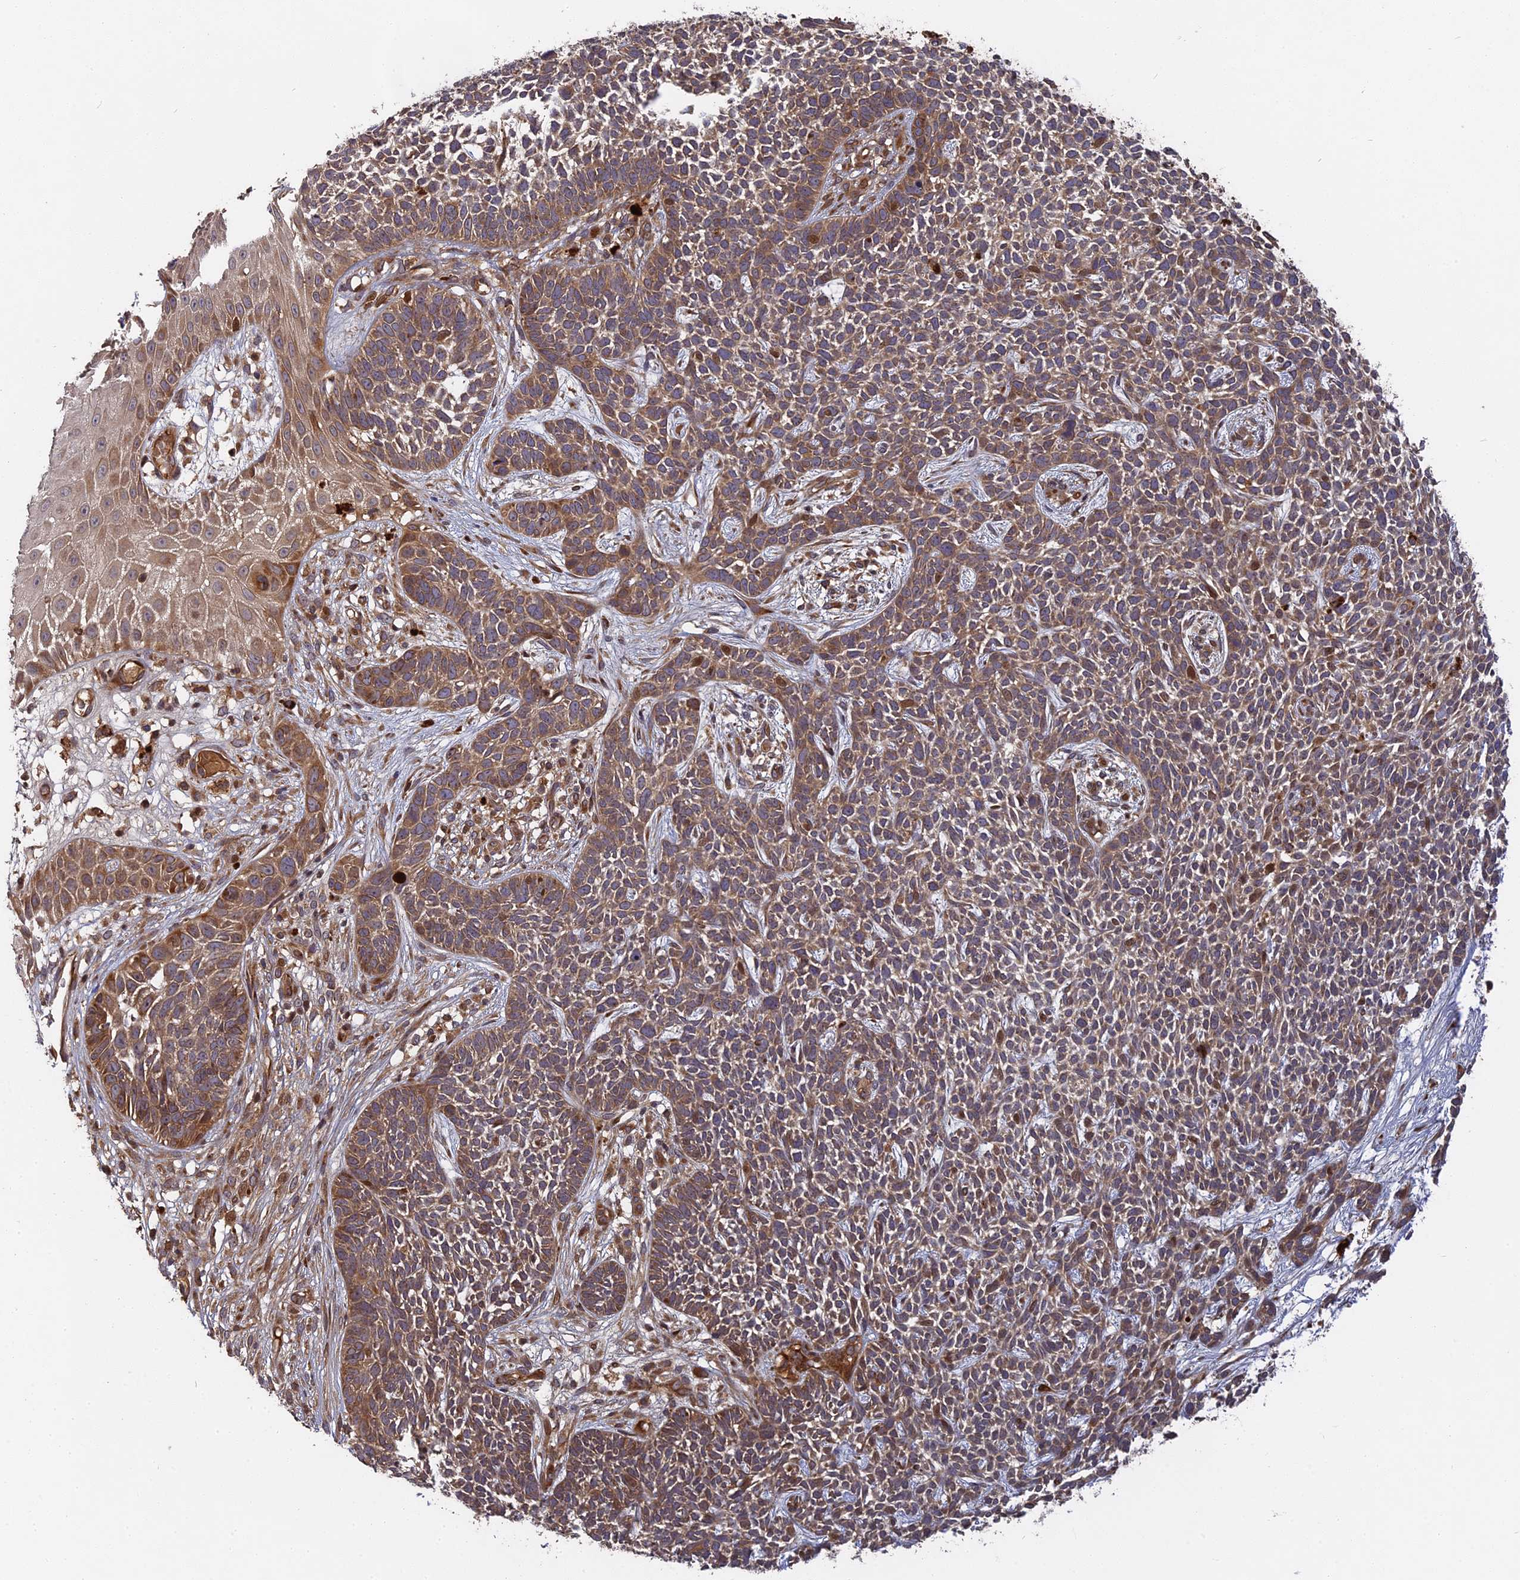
{"staining": {"intensity": "moderate", "quantity": "25%-75%", "location": "cytoplasmic/membranous,nuclear"}, "tissue": "skin cancer", "cell_type": "Tumor cells", "image_type": "cancer", "snomed": [{"axis": "morphology", "description": "Basal cell carcinoma"}, {"axis": "topography", "description": "Skin"}], "caption": "An image of skin cancer stained for a protein exhibits moderate cytoplasmic/membranous and nuclear brown staining in tumor cells. (DAB IHC with brightfield microscopy, high magnification).", "gene": "TMUB2", "patient": {"sex": "female", "age": 84}}